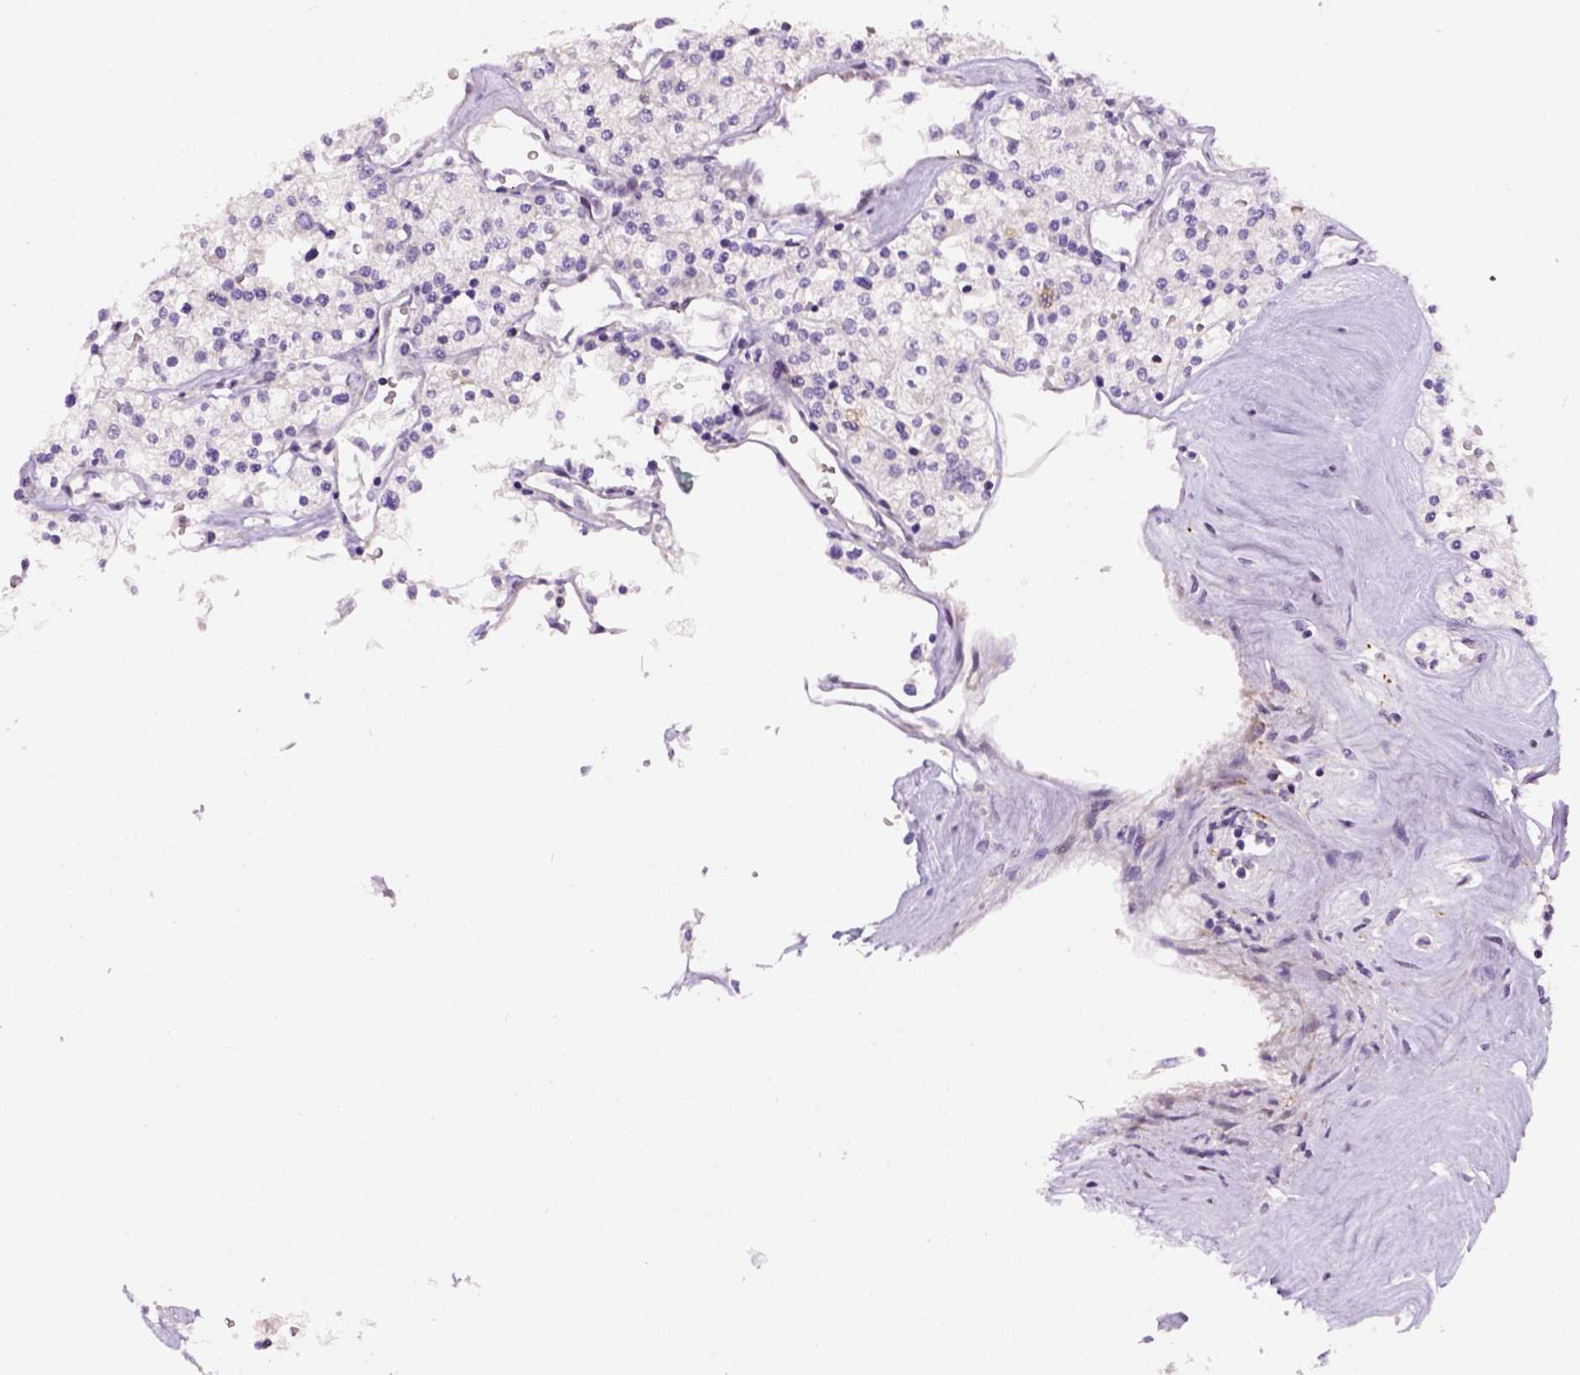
{"staining": {"intensity": "negative", "quantity": "none", "location": "none"}, "tissue": "renal cancer", "cell_type": "Tumor cells", "image_type": "cancer", "snomed": [{"axis": "morphology", "description": "Adenocarcinoma, NOS"}, {"axis": "topography", "description": "Kidney"}], "caption": "An immunohistochemistry histopathology image of adenocarcinoma (renal) is shown. There is no staining in tumor cells of adenocarcinoma (renal).", "gene": "KAZN", "patient": {"sex": "male", "age": 80}}